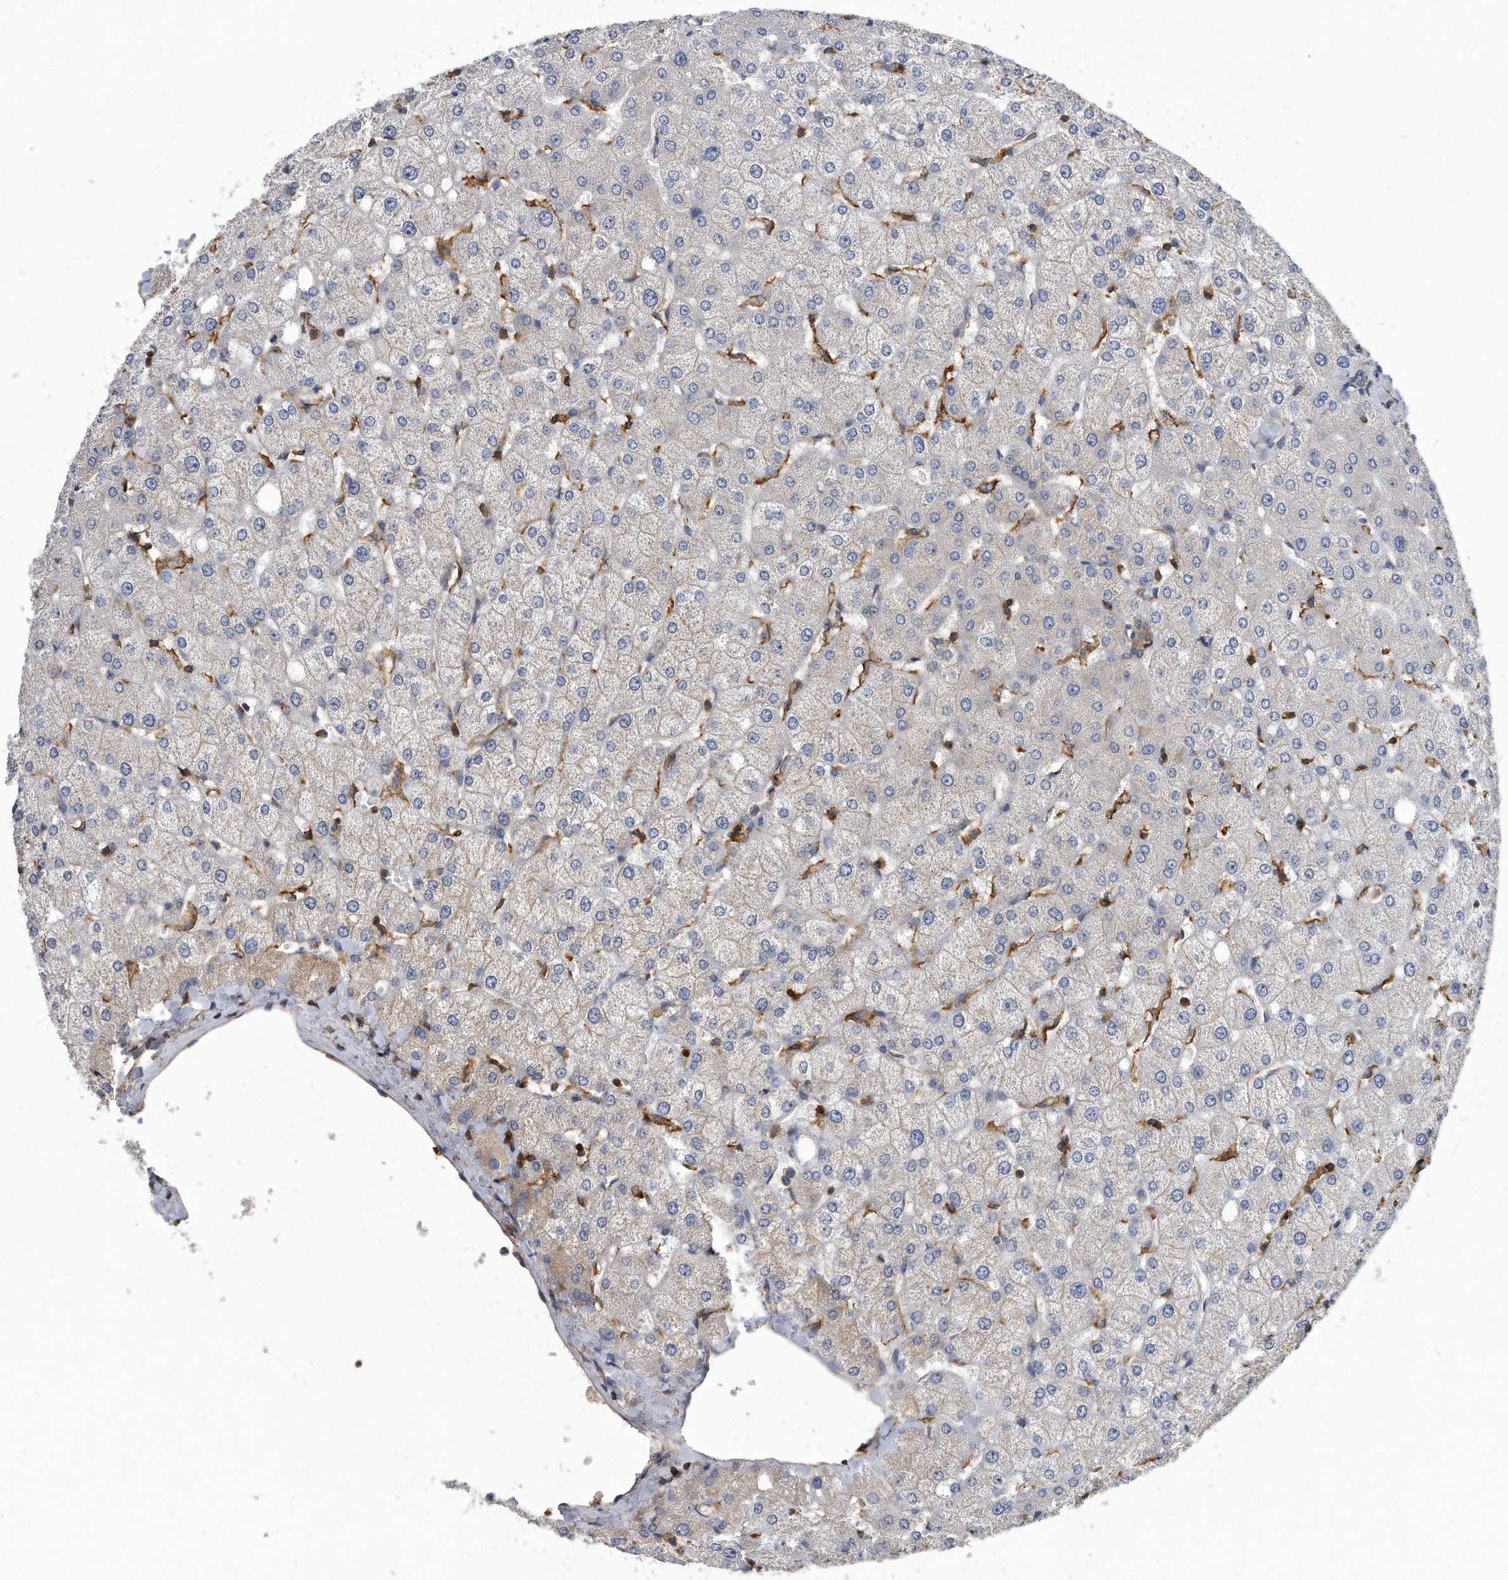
{"staining": {"intensity": "negative", "quantity": "none", "location": "none"}, "tissue": "liver", "cell_type": "Cholangiocytes", "image_type": "normal", "snomed": [{"axis": "morphology", "description": "Normal tissue, NOS"}, {"axis": "topography", "description": "Liver"}], "caption": "High magnification brightfield microscopy of normal liver stained with DAB (brown) and counterstained with hematoxylin (blue): cholangiocytes show no significant staining. (IHC, brightfield microscopy, high magnification).", "gene": "ATG5", "patient": {"sex": "female", "age": 54}}